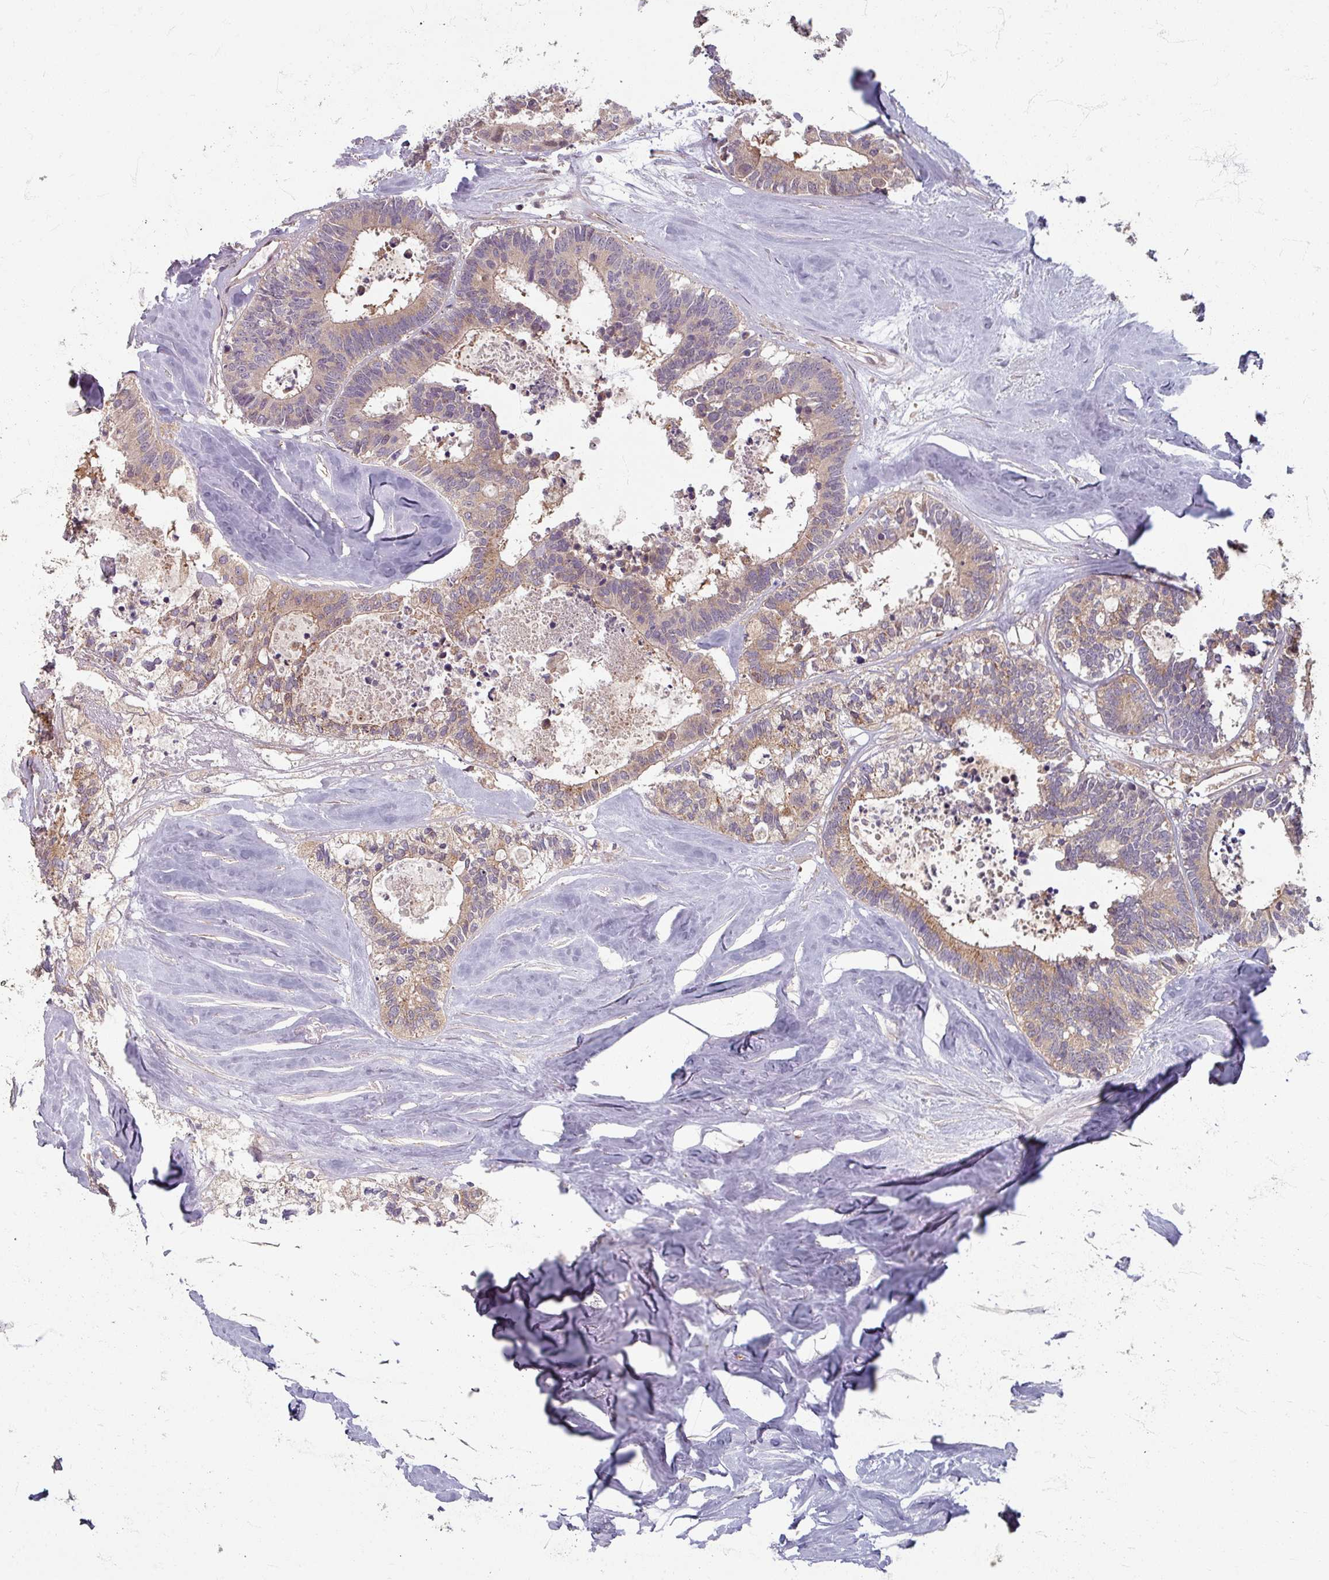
{"staining": {"intensity": "weak", "quantity": ">75%", "location": "cytoplasmic/membranous"}, "tissue": "colorectal cancer", "cell_type": "Tumor cells", "image_type": "cancer", "snomed": [{"axis": "morphology", "description": "Adenocarcinoma, NOS"}, {"axis": "topography", "description": "Colon"}, {"axis": "topography", "description": "Rectum"}], "caption": "A low amount of weak cytoplasmic/membranous staining is present in about >75% of tumor cells in colorectal adenocarcinoma tissue. (brown staining indicates protein expression, while blue staining denotes nuclei).", "gene": "STAM", "patient": {"sex": "male", "age": 57}}